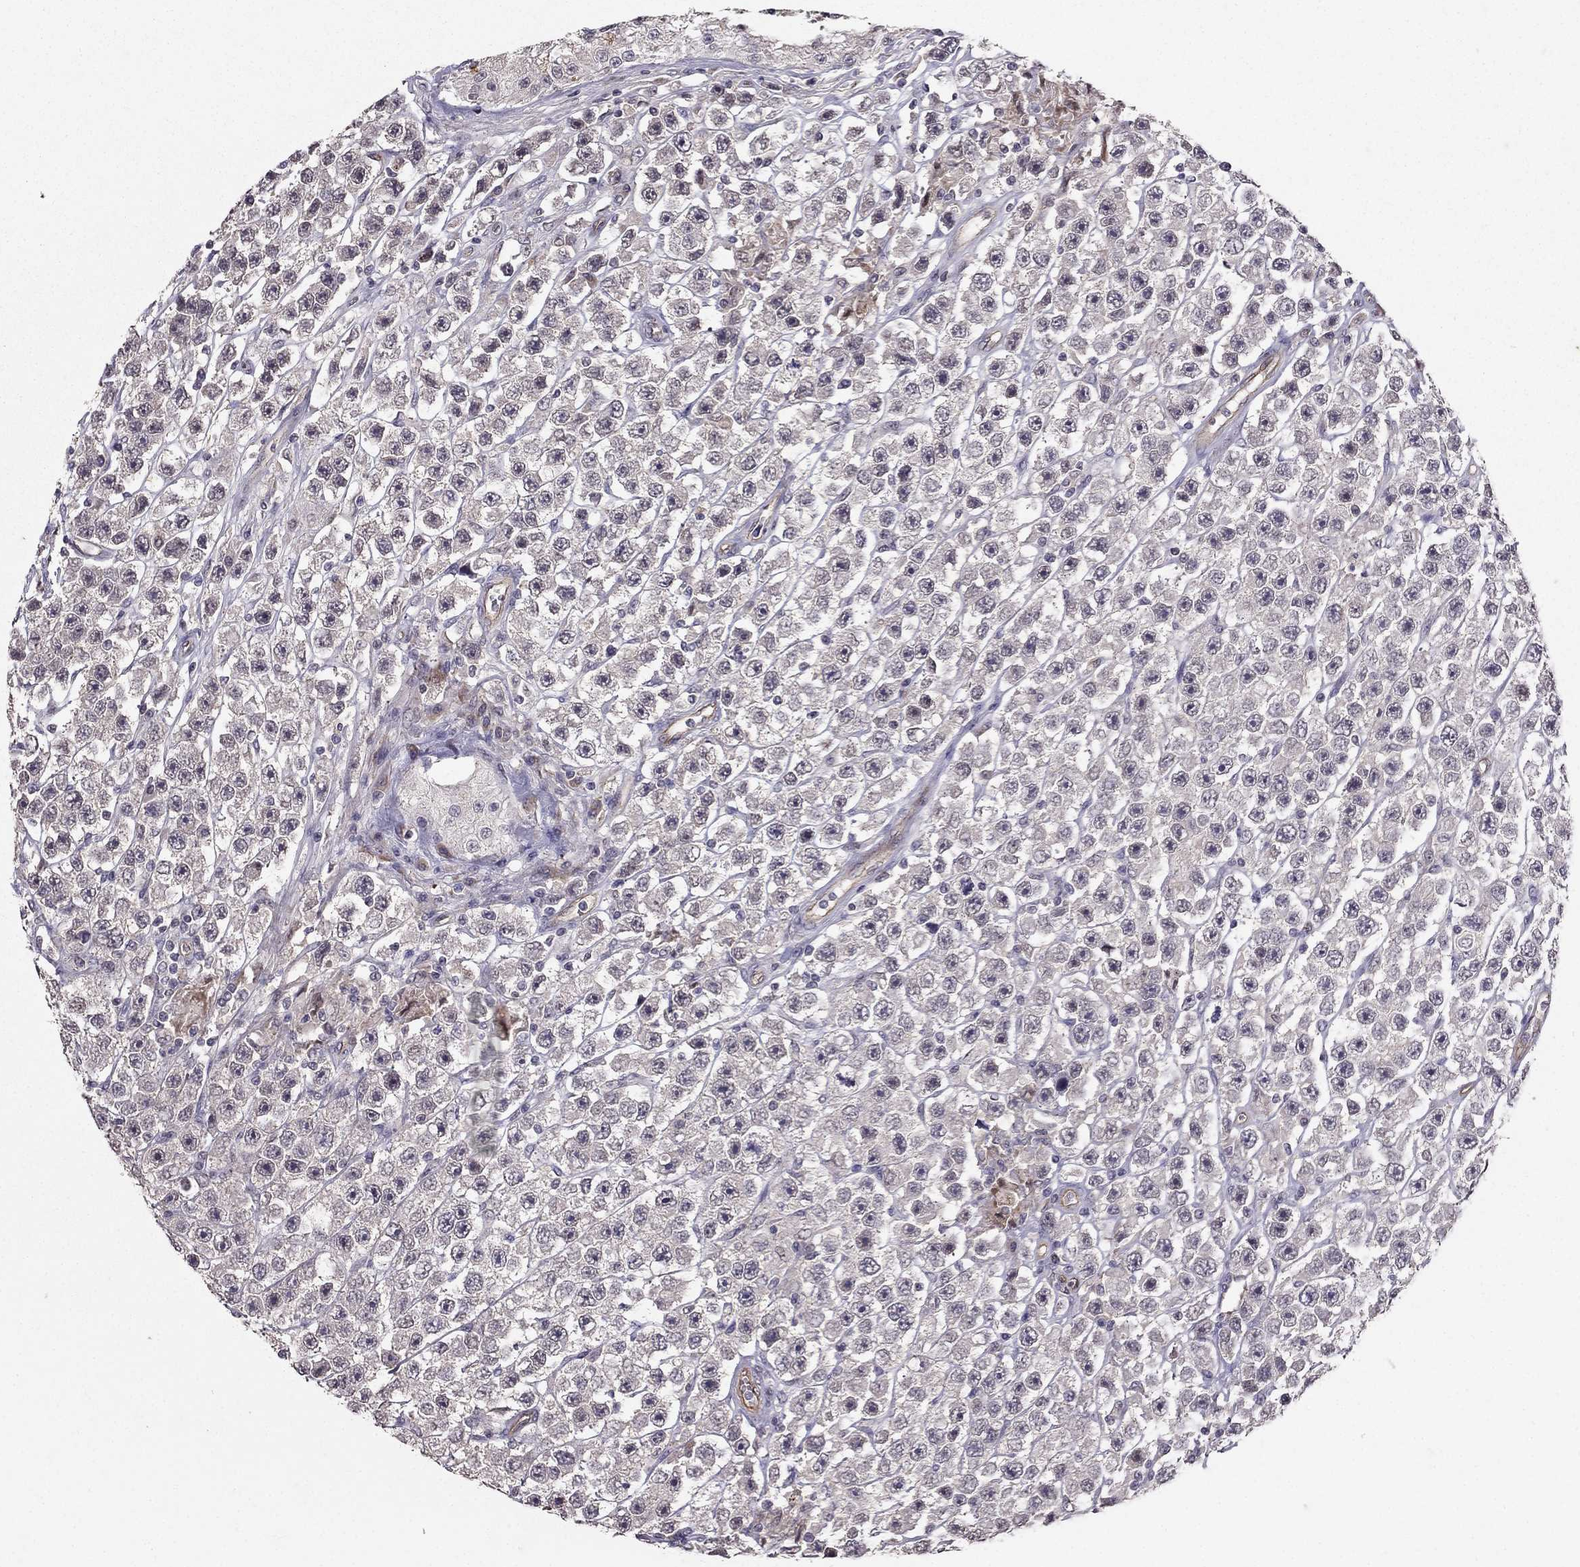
{"staining": {"intensity": "negative", "quantity": "none", "location": "none"}, "tissue": "testis cancer", "cell_type": "Tumor cells", "image_type": "cancer", "snomed": [{"axis": "morphology", "description": "Seminoma, NOS"}, {"axis": "topography", "description": "Testis"}], "caption": "This is an immunohistochemistry histopathology image of testis cancer (seminoma). There is no staining in tumor cells.", "gene": "RASIP1", "patient": {"sex": "male", "age": 45}}